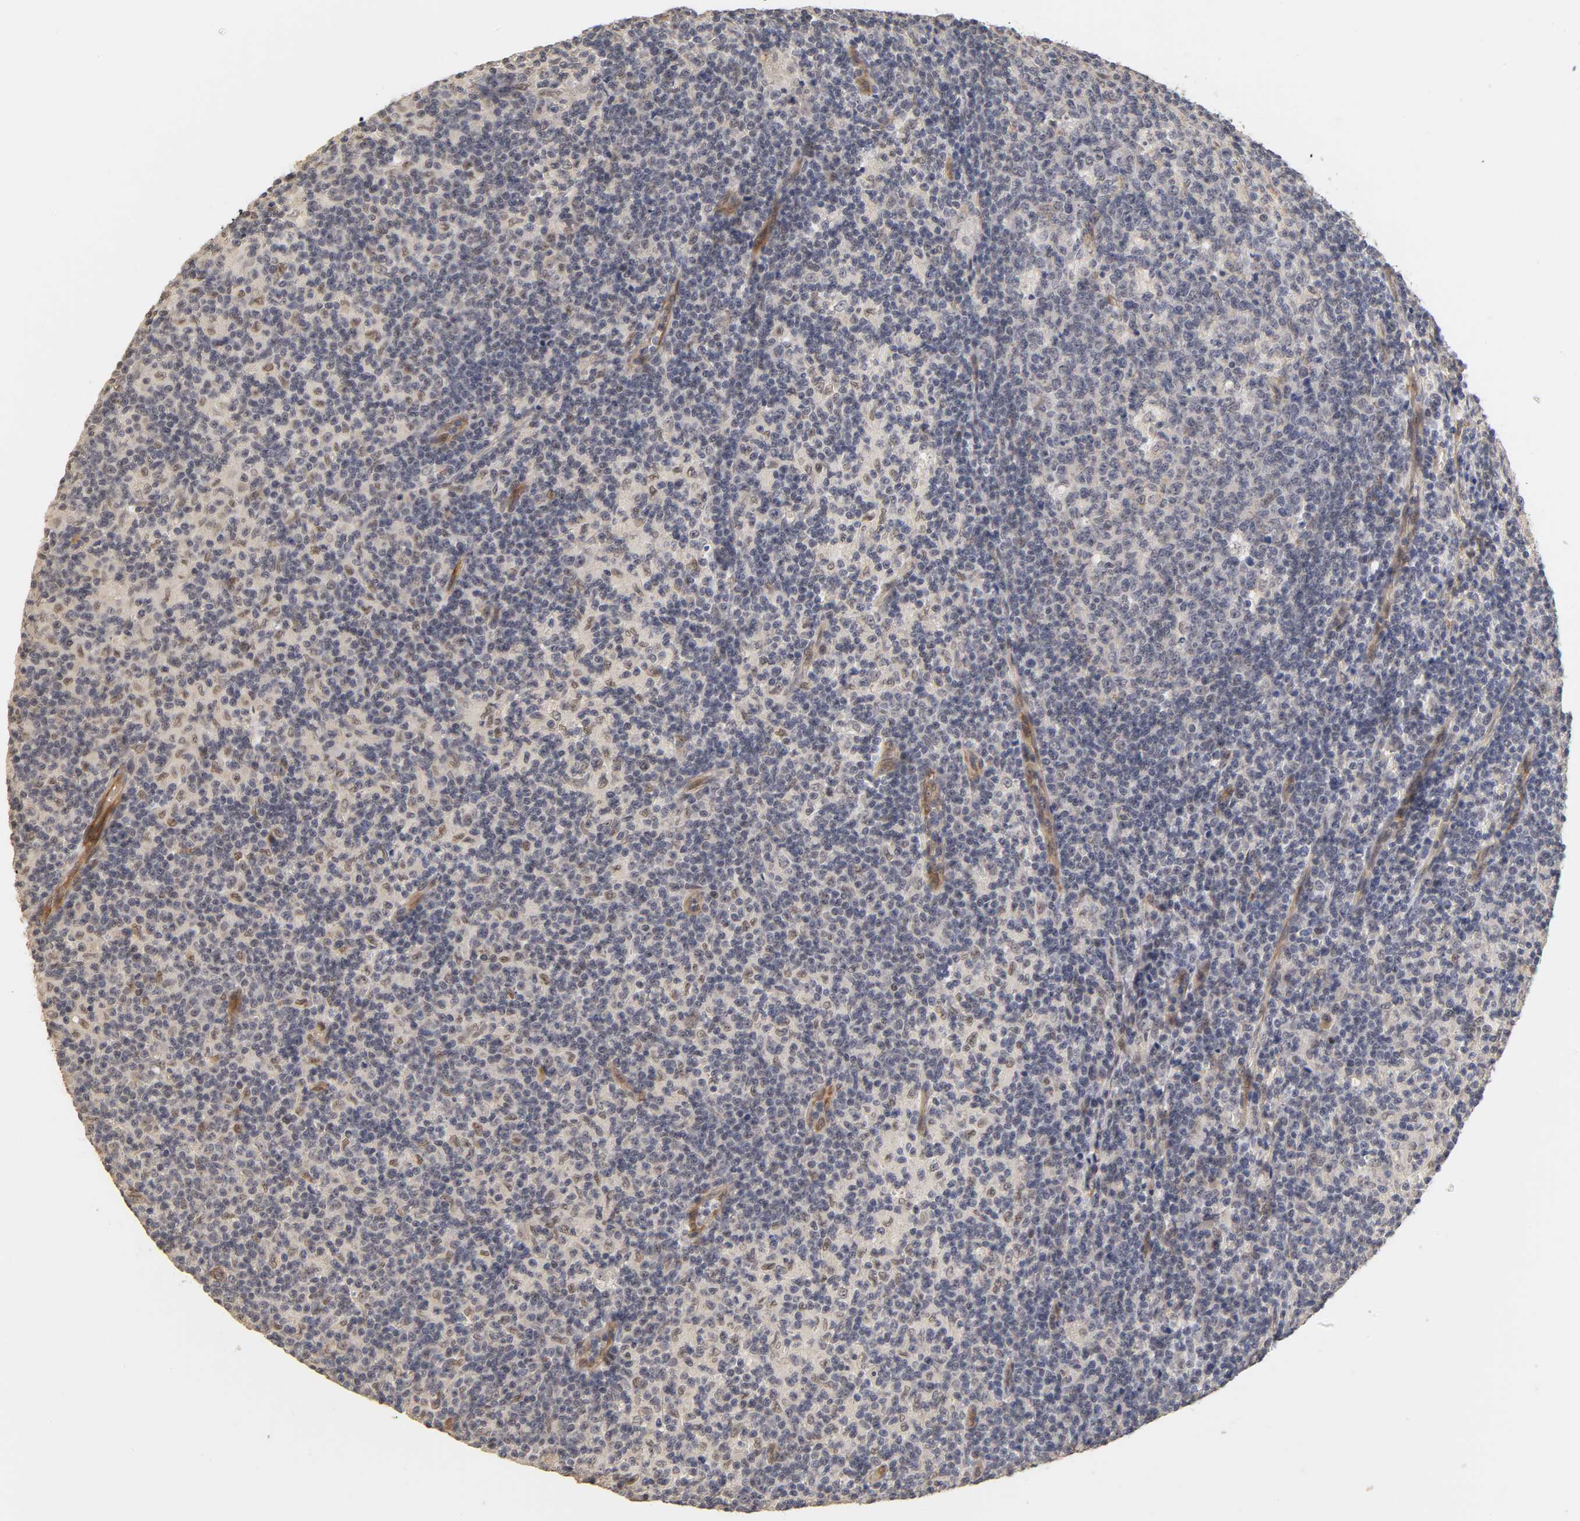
{"staining": {"intensity": "weak", "quantity": "25%-75%", "location": "cytoplasmic/membranous"}, "tissue": "lymph node", "cell_type": "Germinal center cells", "image_type": "normal", "snomed": [{"axis": "morphology", "description": "Normal tissue, NOS"}, {"axis": "morphology", "description": "Inflammation, NOS"}, {"axis": "topography", "description": "Lymph node"}], "caption": "Protein expression analysis of unremarkable lymph node exhibits weak cytoplasmic/membranous staining in approximately 25%-75% of germinal center cells.", "gene": "LAMB1", "patient": {"sex": "male", "age": 55}}